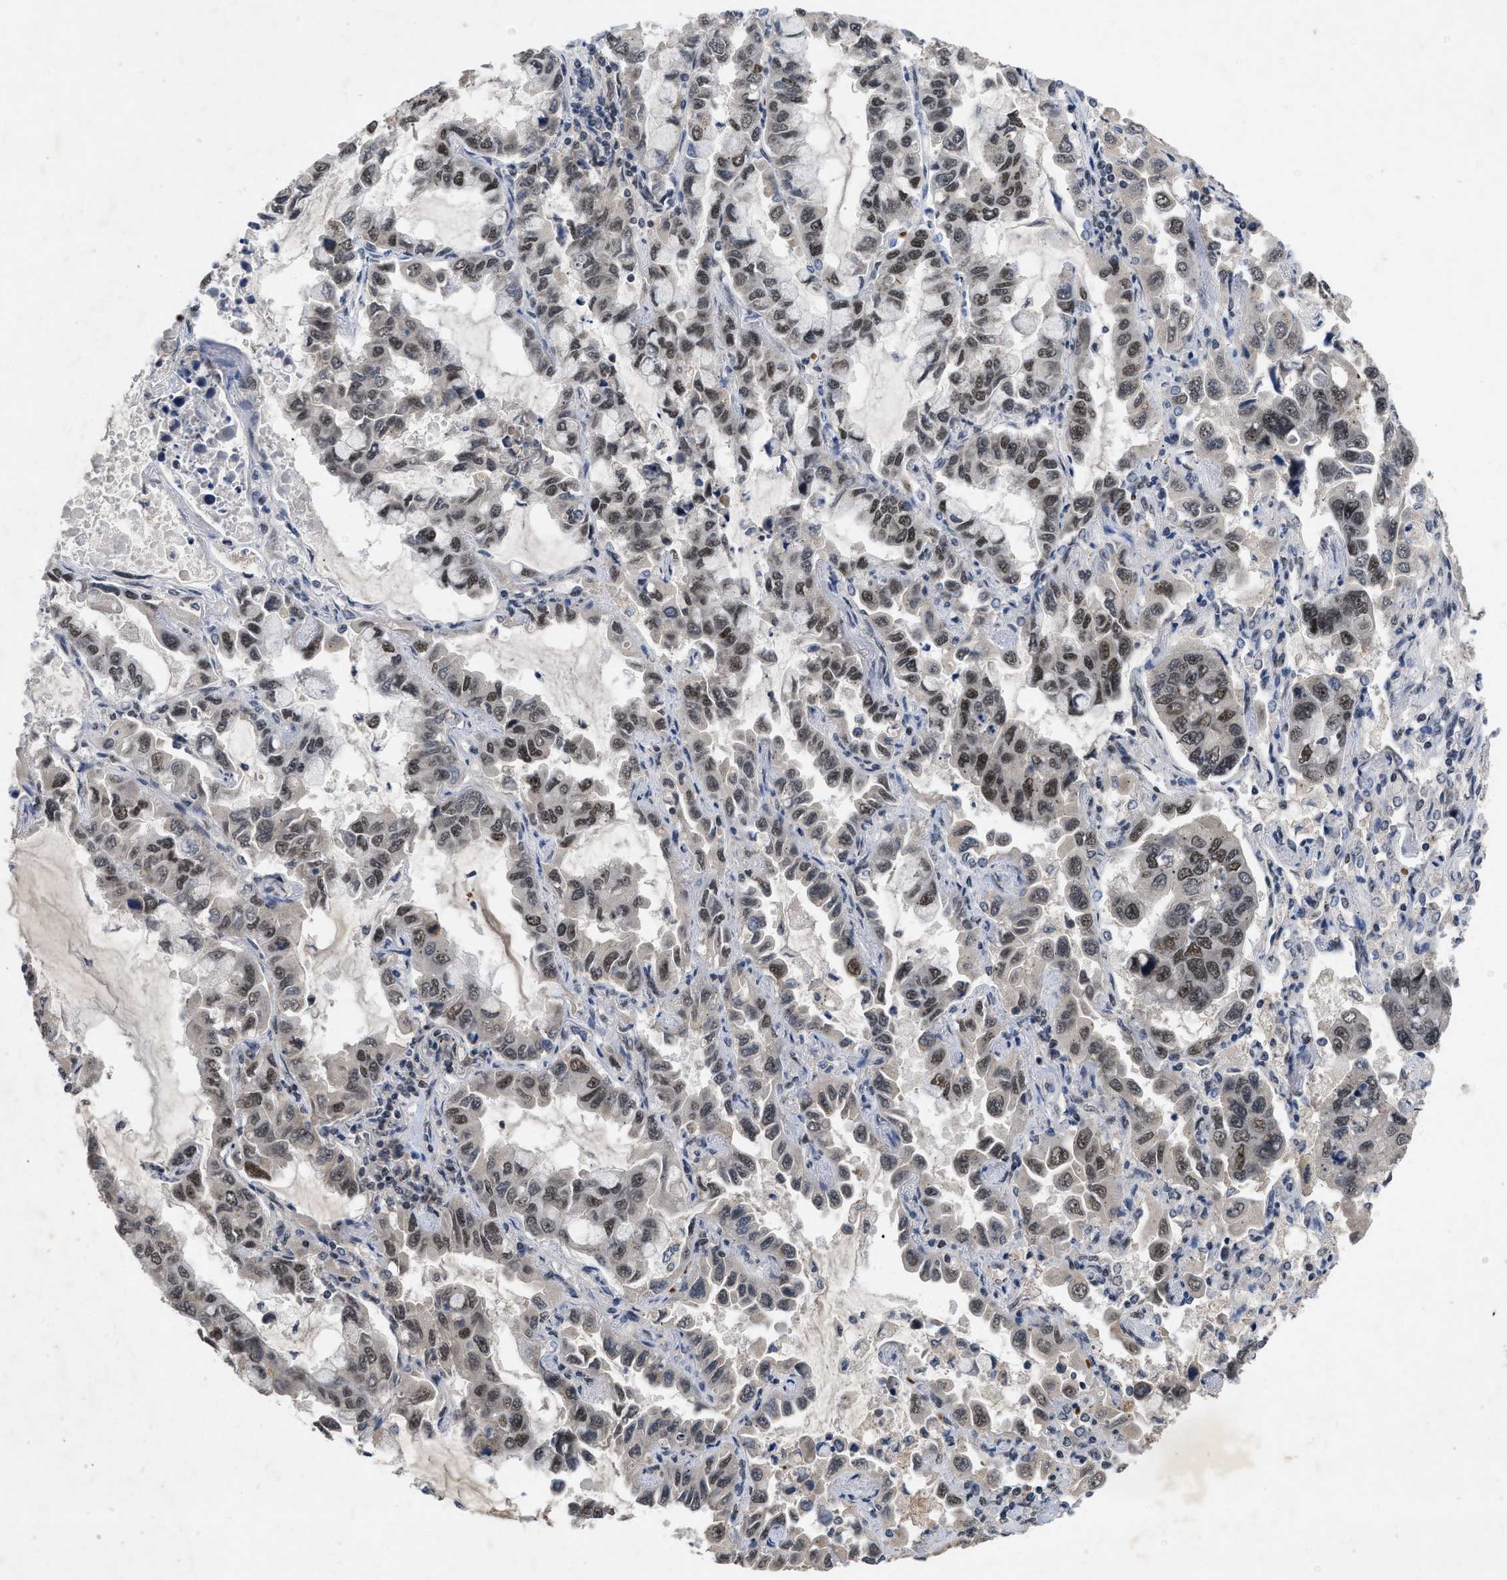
{"staining": {"intensity": "moderate", "quantity": ">75%", "location": "nuclear"}, "tissue": "lung cancer", "cell_type": "Tumor cells", "image_type": "cancer", "snomed": [{"axis": "morphology", "description": "Adenocarcinoma, NOS"}, {"axis": "topography", "description": "Lung"}], "caption": "This is an image of IHC staining of lung adenocarcinoma, which shows moderate expression in the nuclear of tumor cells.", "gene": "ZNF346", "patient": {"sex": "male", "age": 64}}